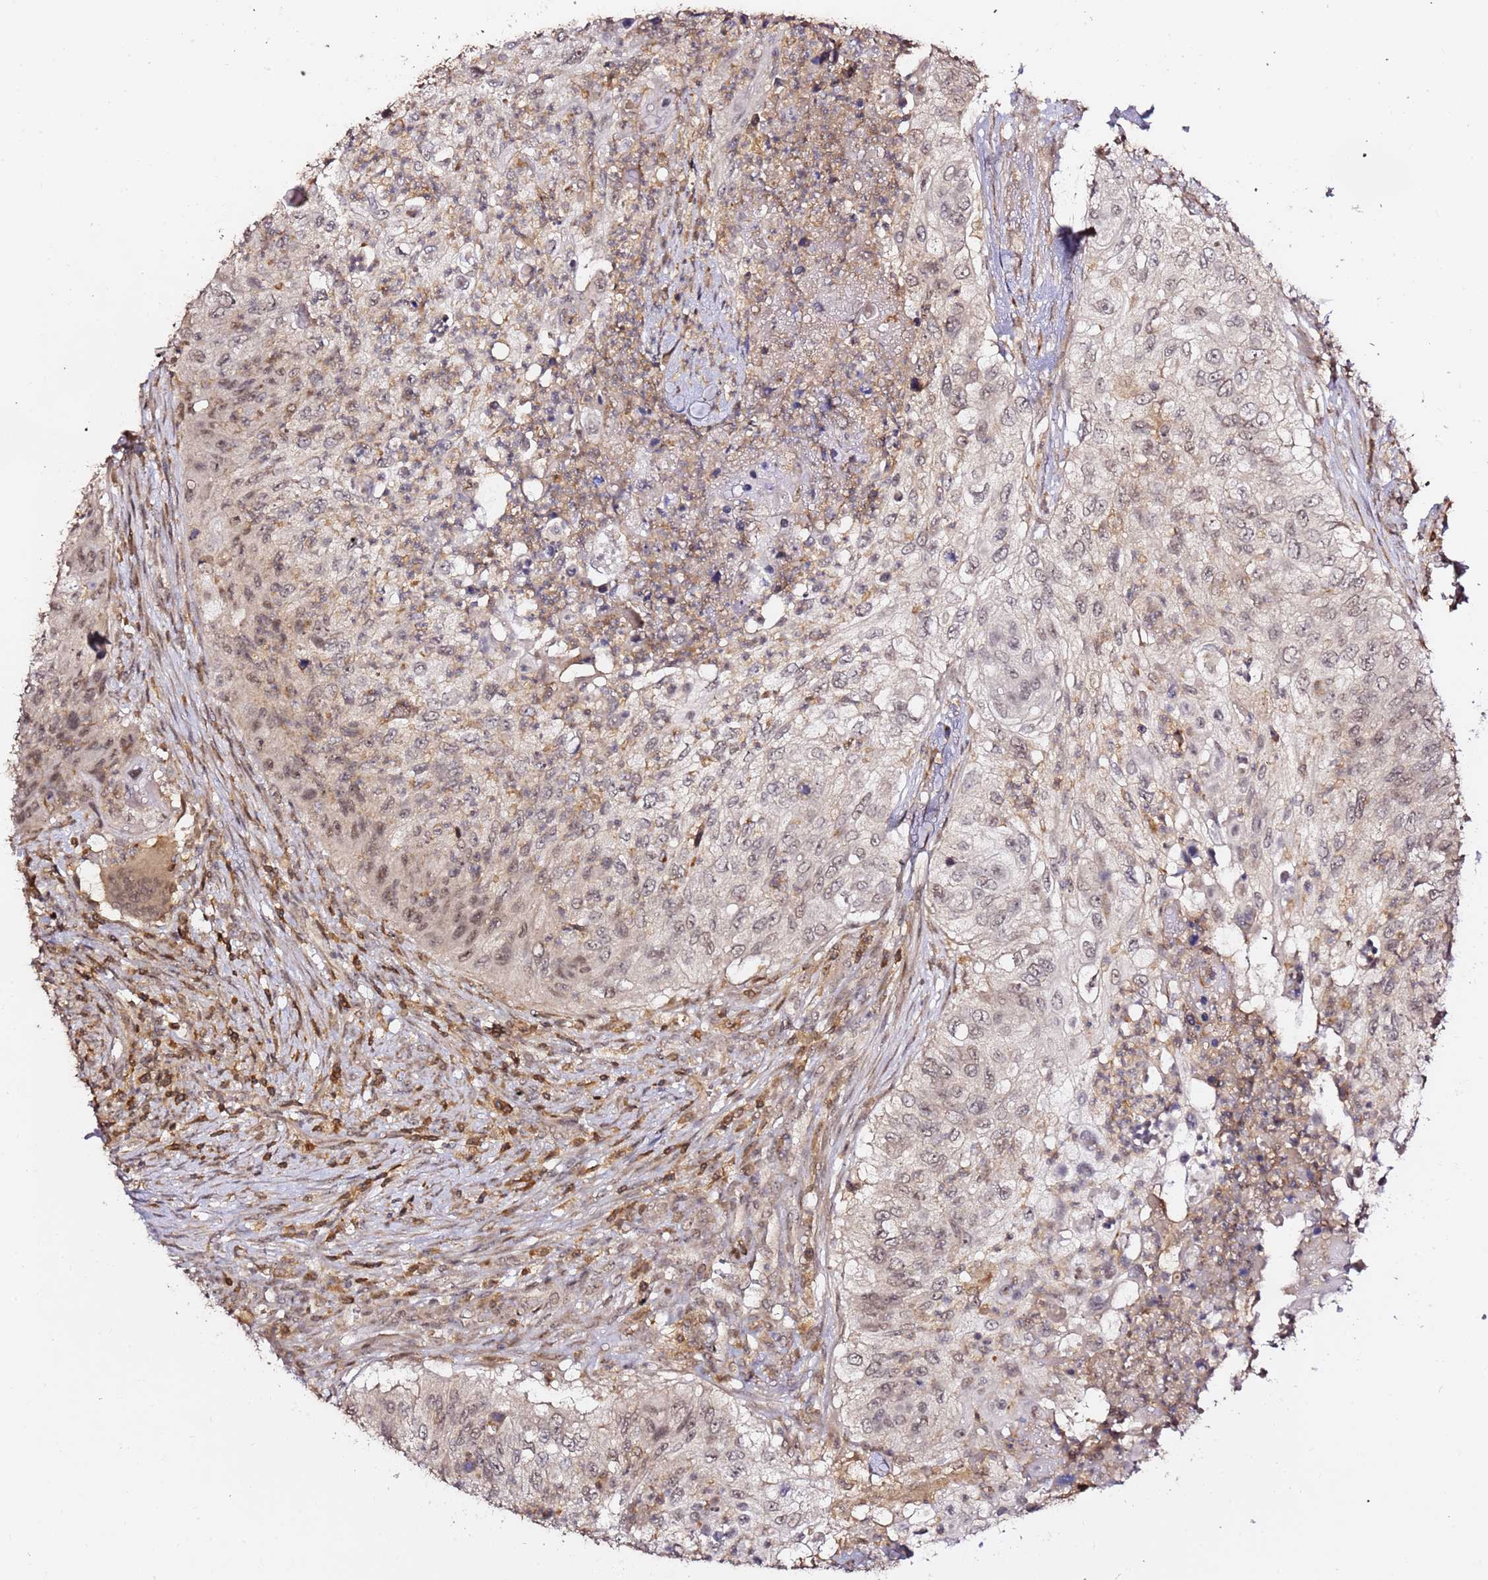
{"staining": {"intensity": "moderate", "quantity": "25%-75%", "location": "nuclear"}, "tissue": "urothelial cancer", "cell_type": "Tumor cells", "image_type": "cancer", "snomed": [{"axis": "morphology", "description": "Urothelial carcinoma, High grade"}, {"axis": "topography", "description": "Urinary bladder"}], "caption": "A brown stain shows moderate nuclear expression of a protein in urothelial carcinoma (high-grade) tumor cells.", "gene": "OR5V1", "patient": {"sex": "female", "age": 60}}